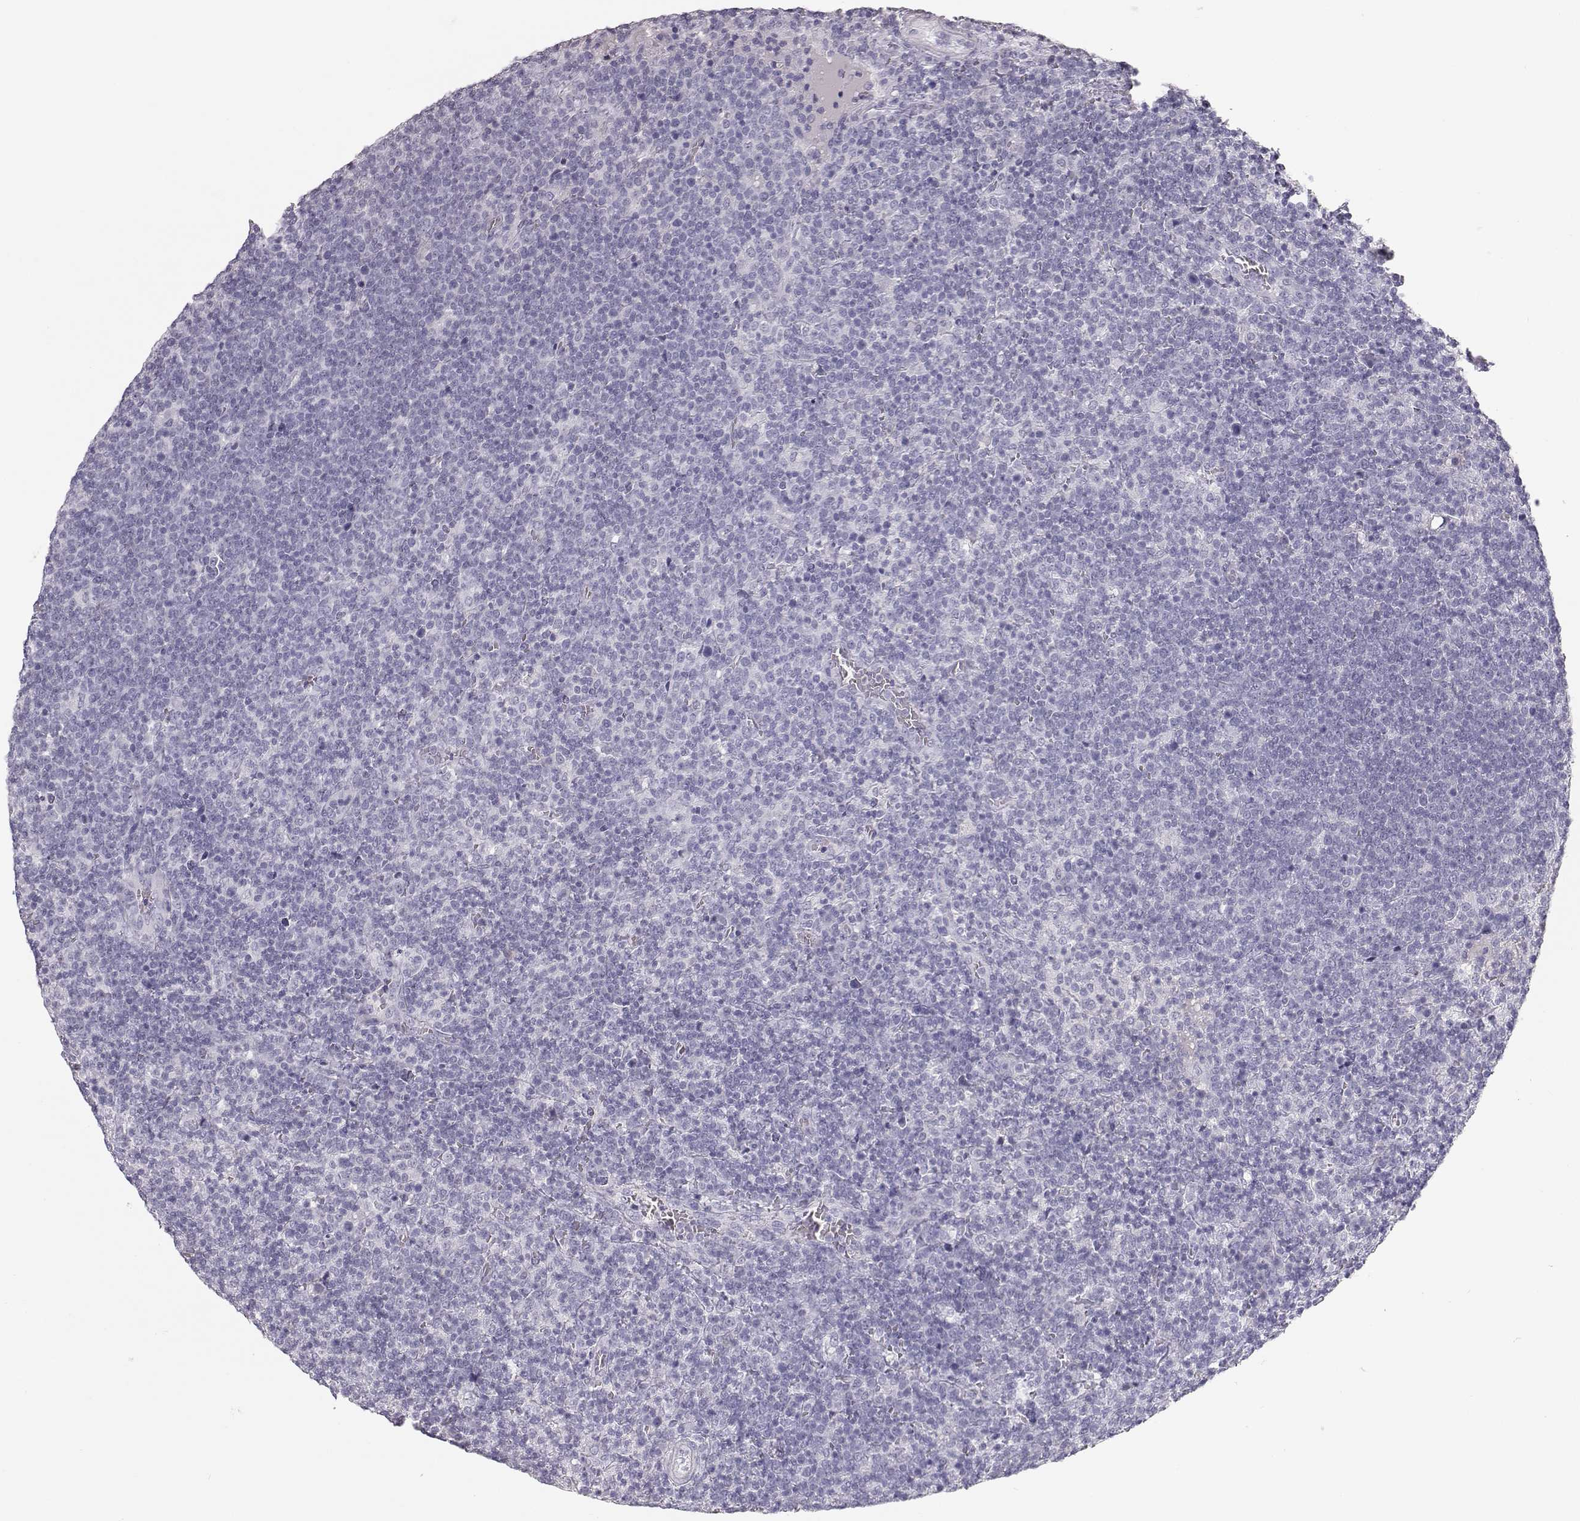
{"staining": {"intensity": "negative", "quantity": "none", "location": "none"}, "tissue": "lymphoma", "cell_type": "Tumor cells", "image_type": "cancer", "snomed": [{"axis": "morphology", "description": "Malignant lymphoma, non-Hodgkin's type, High grade"}, {"axis": "topography", "description": "Lymph node"}], "caption": "High magnification brightfield microscopy of malignant lymphoma, non-Hodgkin's type (high-grade) stained with DAB (brown) and counterstained with hematoxylin (blue): tumor cells show no significant staining.", "gene": "KRTAP16-1", "patient": {"sex": "male", "age": 61}}